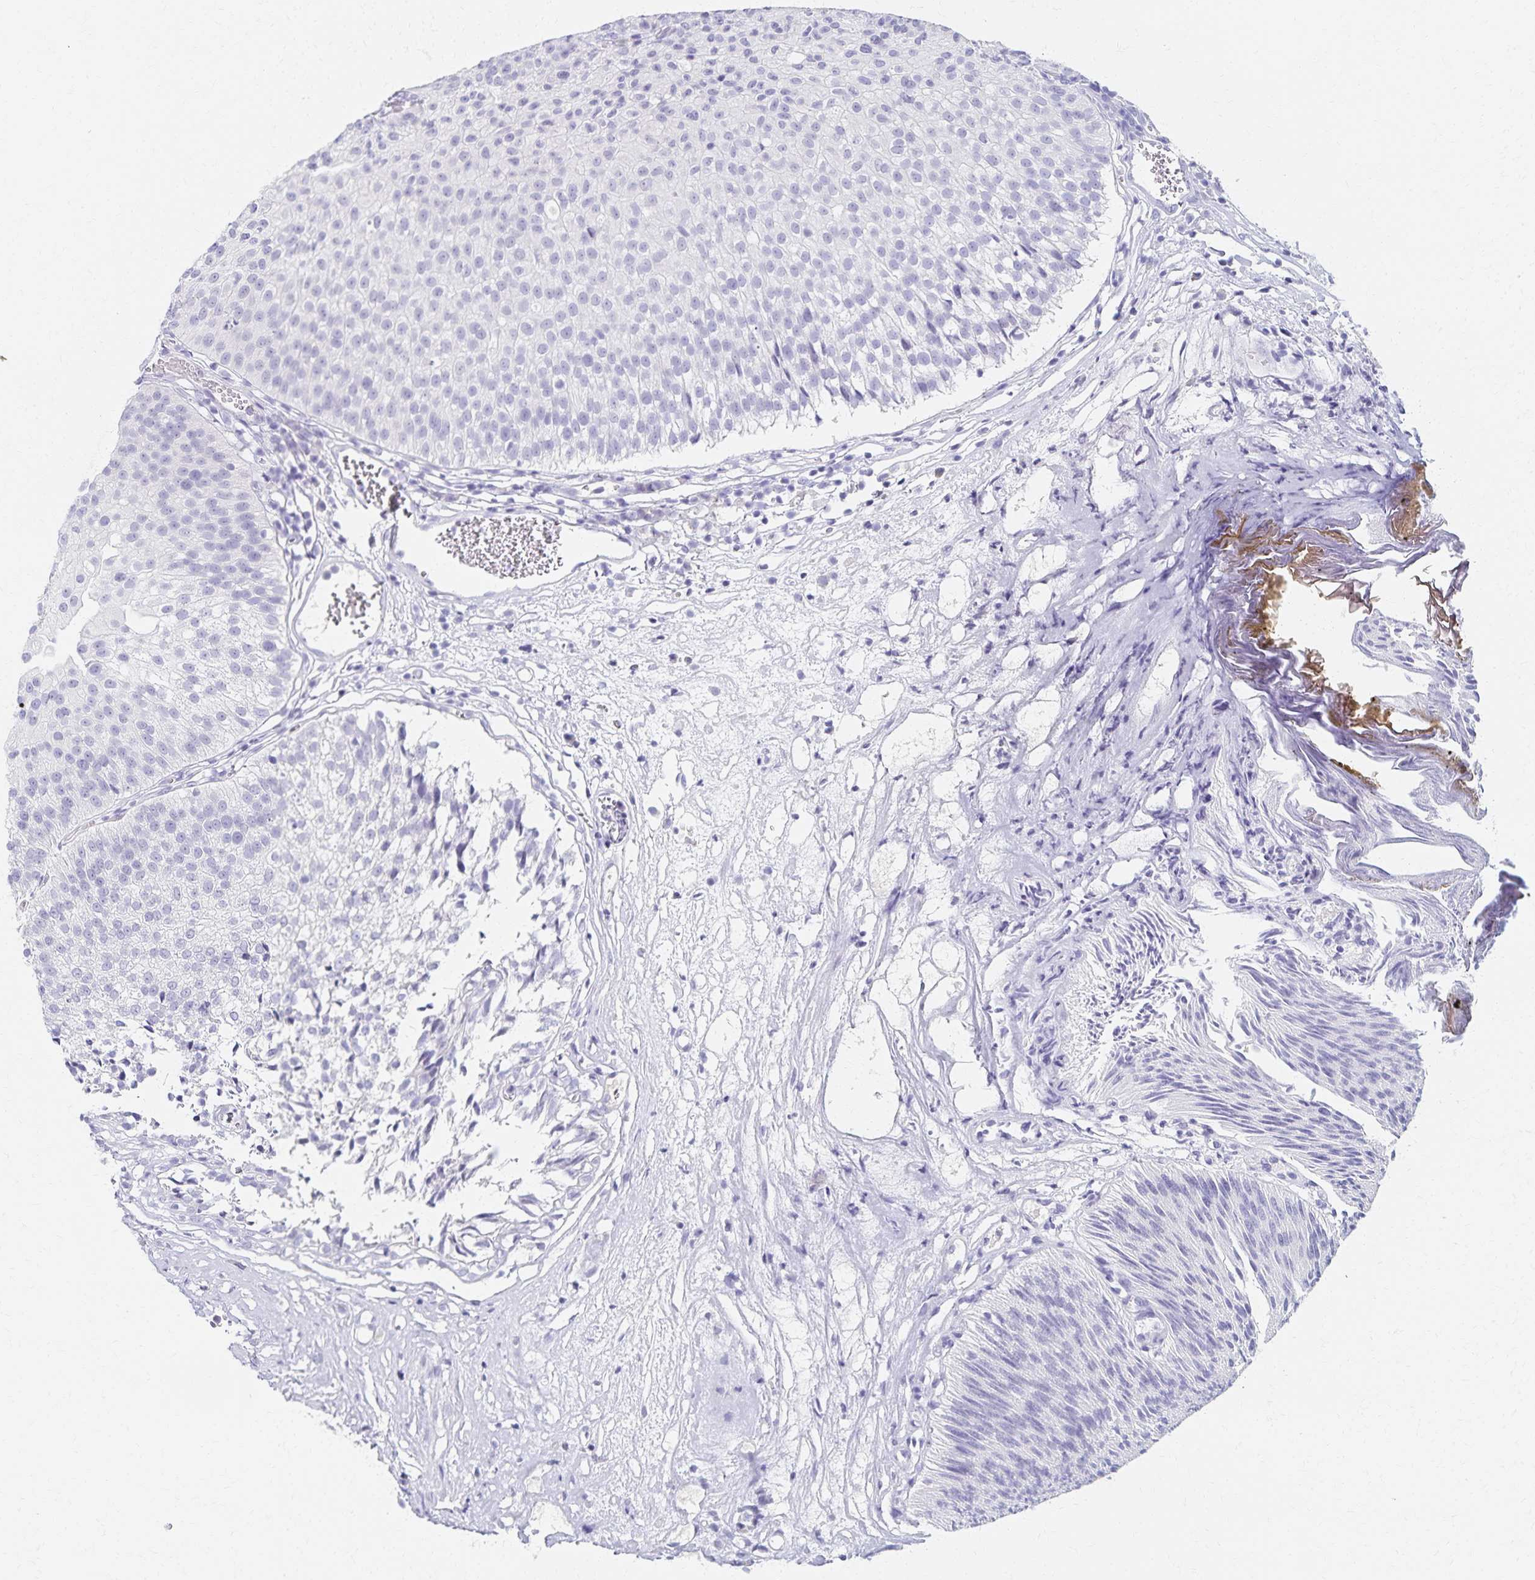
{"staining": {"intensity": "negative", "quantity": "none", "location": "none"}, "tissue": "urothelial cancer", "cell_type": "Tumor cells", "image_type": "cancer", "snomed": [{"axis": "morphology", "description": "Urothelial carcinoma, Low grade"}, {"axis": "topography", "description": "Urinary bladder"}], "caption": "Tumor cells are negative for brown protein staining in urothelial carcinoma (low-grade).", "gene": "C2orf50", "patient": {"sex": "male", "age": 80}}